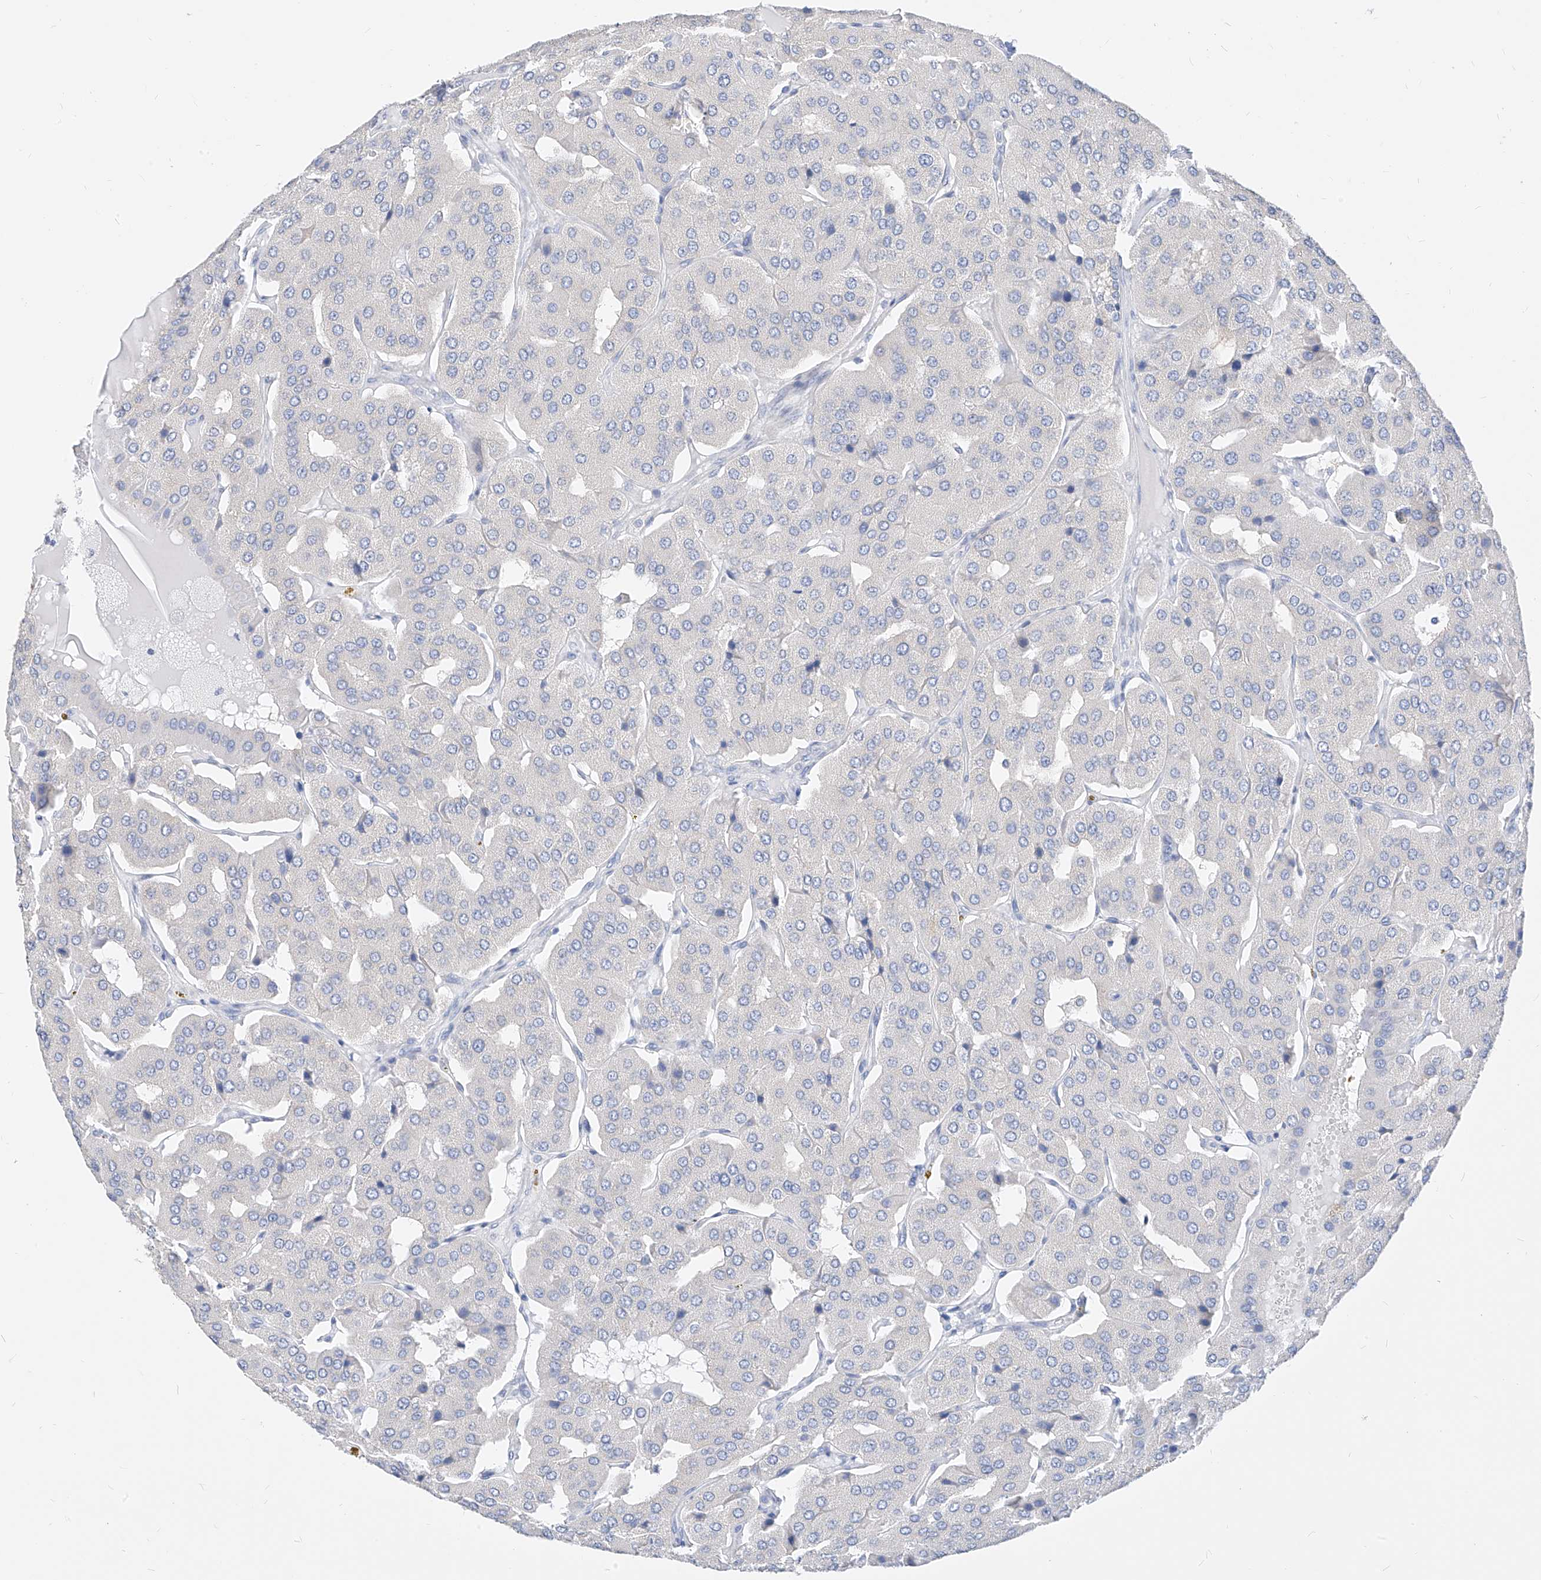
{"staining": {"intensity": "negative", "quantity": "none", "location": "none"}, "tissue": "parathyroid gland", "cell_type": "Glandular cells", "image_type": "normal", "snomed": [{"axis": "morphology", "description": "Normal tissue, NOS"}, {"axis": "morphology", "description": "Adenoma, NOS"}, {"axis": "topography", "description": "Parathyroid gland"}], "caption": "Human parathyroid gland stained for a protein using IHC shows no positivity in glandular cells.", "gene": "ZZEF1", "patient": {"sex": "female", "age": 86}}